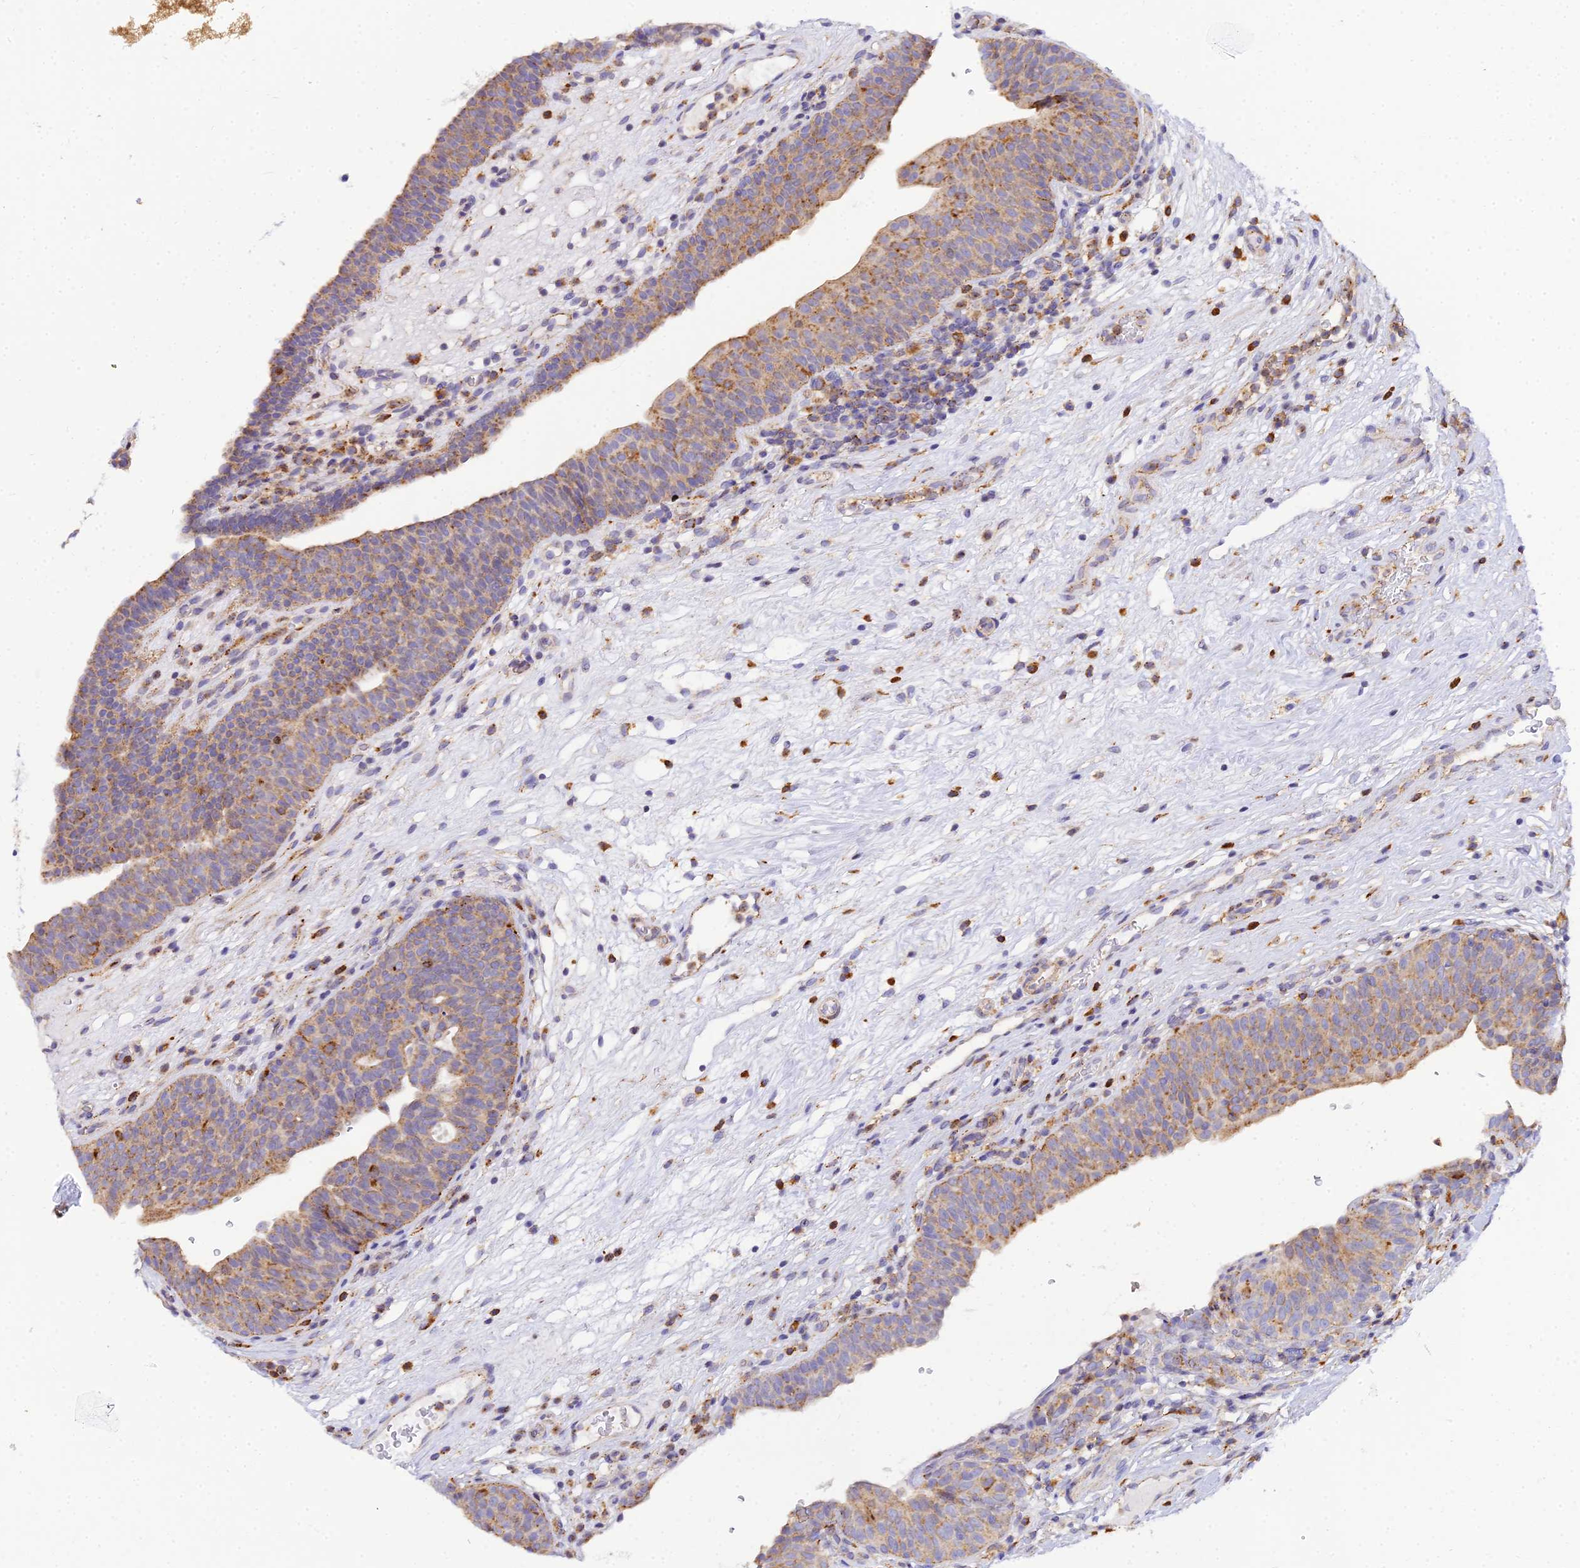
{"staining": {"intensity": "moderate", "quantity": "25%-75%", "location": "cytoplasmic/membranous"}, "tissue": "urinary bladder", "cell_type": "Urothelial cells", "image_type": "normal", "snomed": [{"axis": "morphology", "description": "Normal tissue, NOS"}, {"axis": "topography", "description": "Urinary bladder"}], "caption": "Protein staining reveals moderate cytoplasmic/membranous staining in about 25%-75% of urothelial cells in normal urinary bladder. The protein is shown in brown color, while the nuclei are stained blue.", "gene": "ARL8A", "patient": {"sex": "male", "age": 71}}